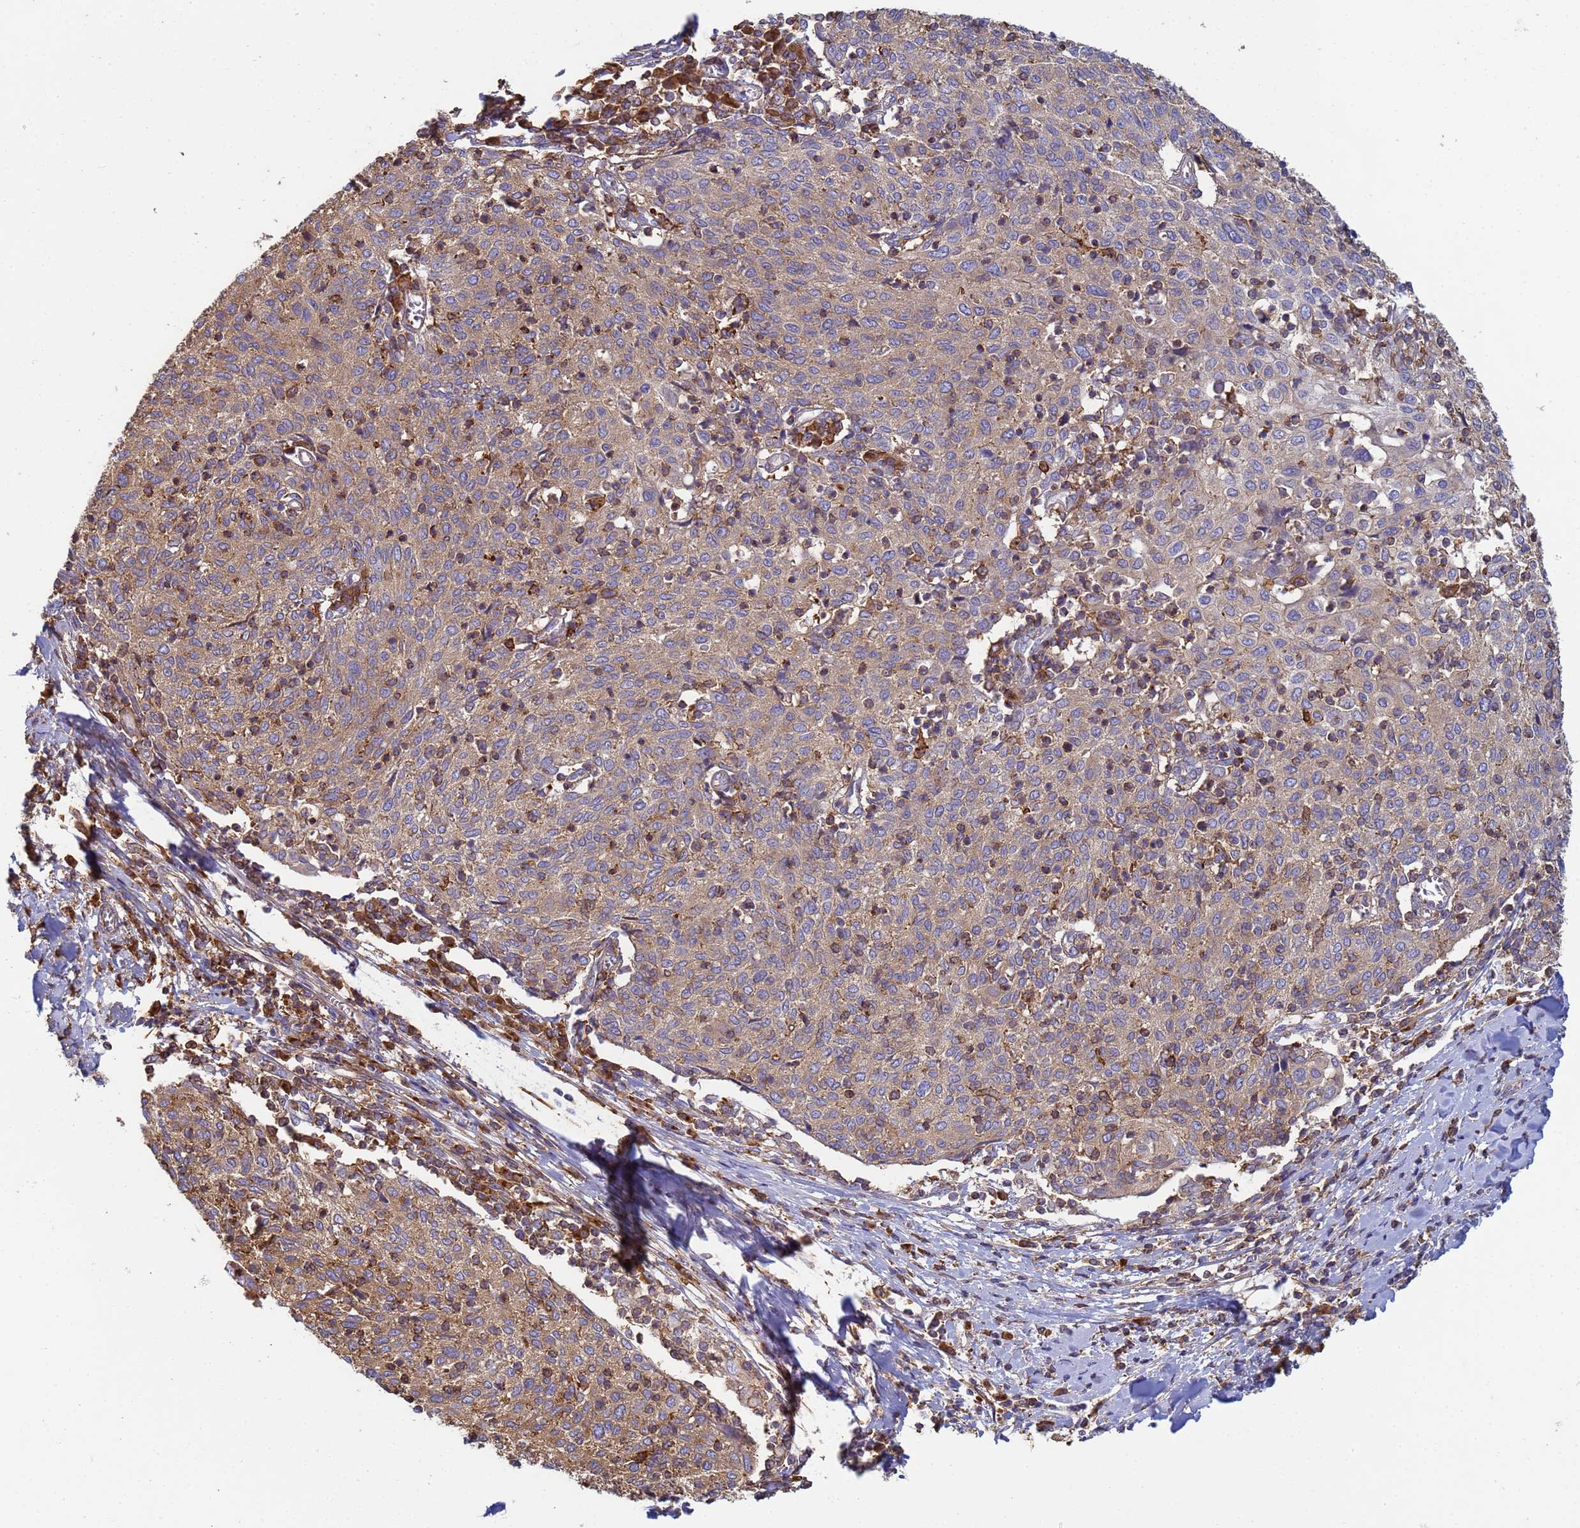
{"staining": {"intensity": "moderate", "quantity": ">75%", "location": "cytoplasmic/membranous"}, "tissue": "cervical cancer", "cell_type": "Tumor cells", "image_type": "cancer", "snomed": [{"axis": "morphology", "description": "Squamous cell carcinoma, NOS"}, {"axis": "topography", "description": "Cervix"}], "caption": "Moderate cytoplasmic/membranous protein expression is present in about >75% of tumor cells in cervical cancer (squamous cell carcinoma). Immunohistochemistry stains the protein in brown and the nuclei are stained blue.", "gene": "ZNG1B", "patient": {"sex": "female", "age": 52}}